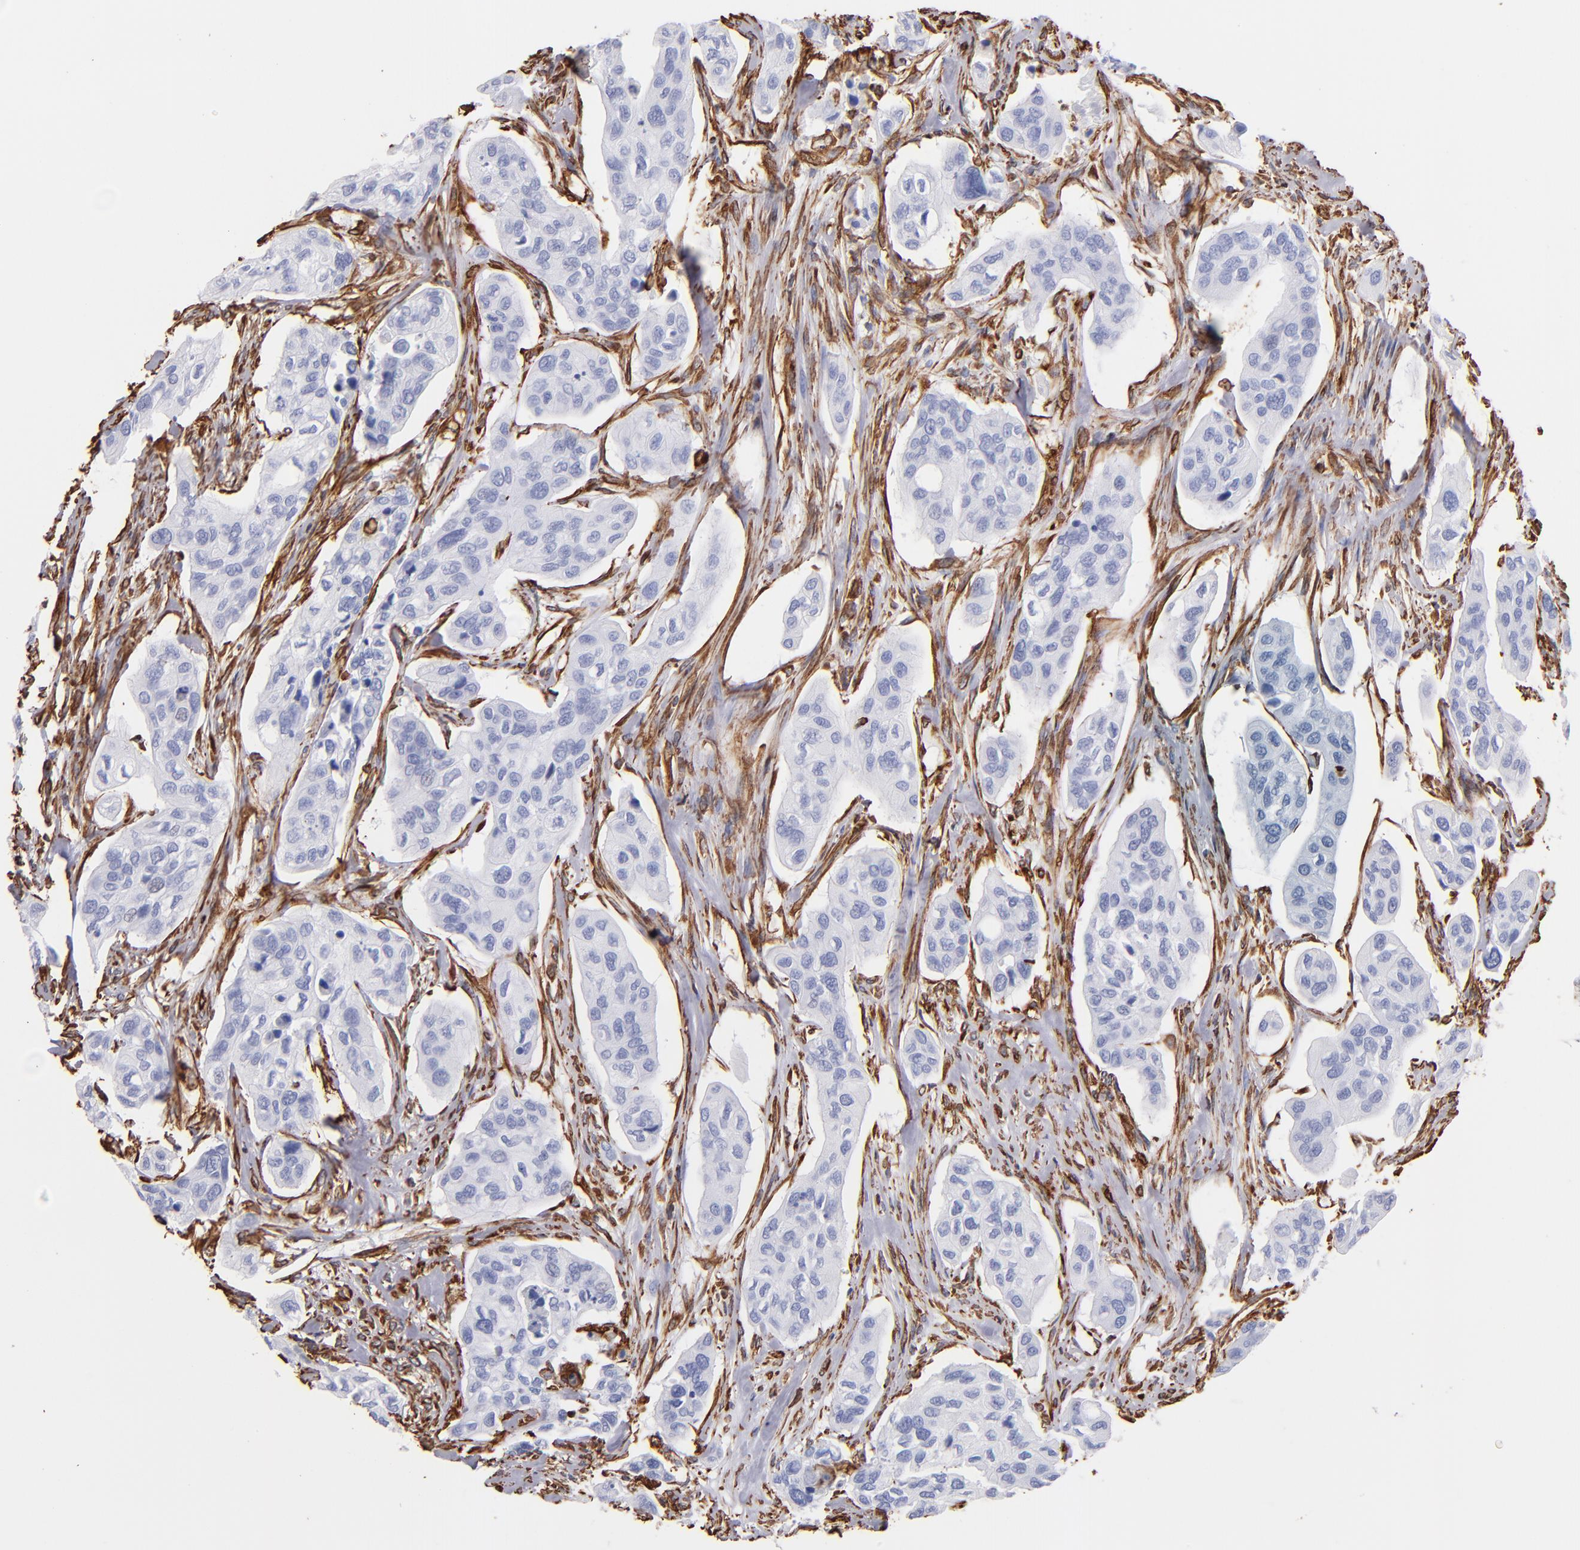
{"staining": {"intensity": "negative", "quantity": "none", "location": "none"}, "tissue": "urothelial cancer", "cell_type": "Tumor cells", "image_type": "cancer", "snomed": [{"axis": "morphology", "description": "Adenocarcinoma, NOS"}, {"axis": "topography", "description": "Urinary bladder"}], "caption": "Immunohistochemical staining of human urothelial cancer demonstrates no significant staining in tumor cells.", "gene": "VIM", "patient": {"sex": "male", "age": 61}}